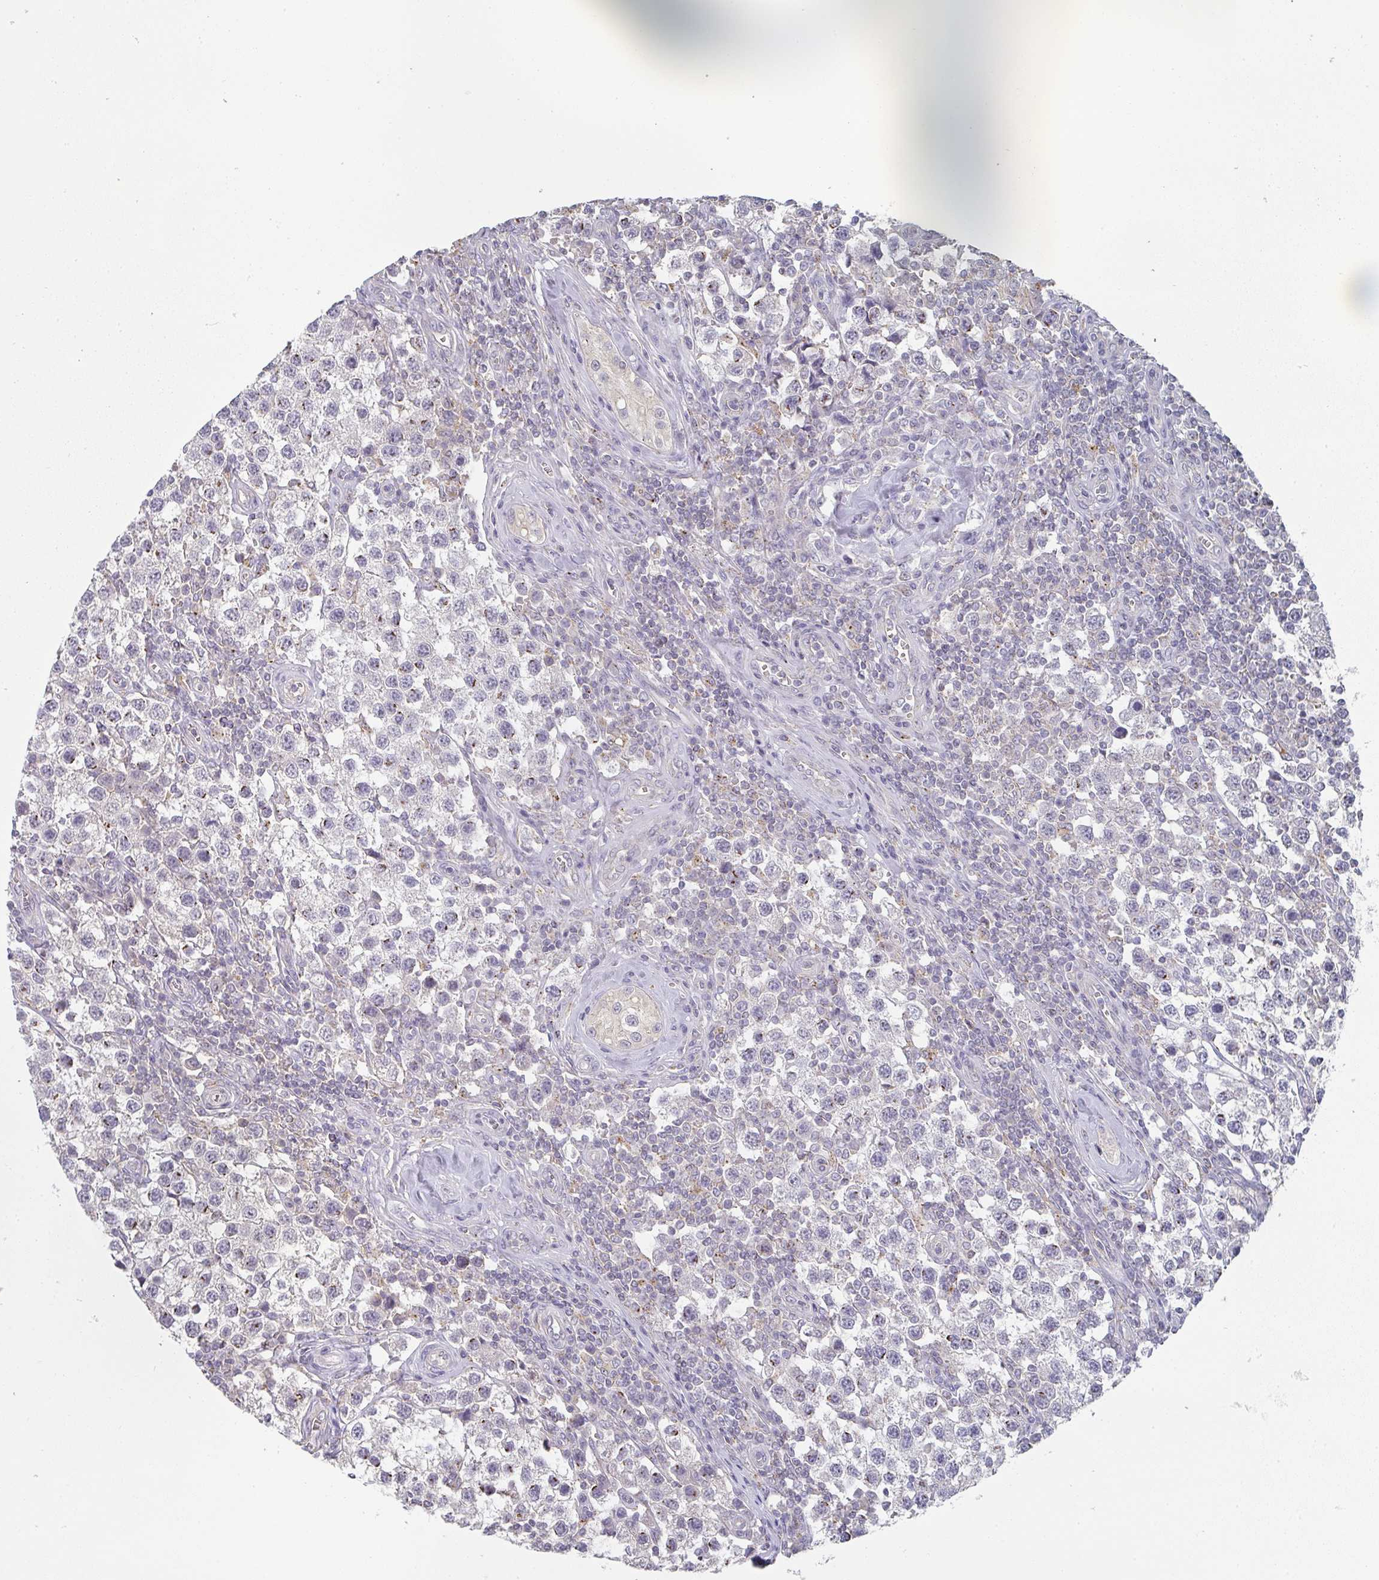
{"staining": {"intensity": "moderate", "quantity": "<25%", "location": "cytoplasmic/membranous"}, "tissue": "testis cancer", "cell_type": "Tumor cells", "image_type": "cancer", "snomed": [{"axis": "morphology", "description": "Seminoma, NOS"}, {"axis": "topography", "description": "Testis"}], "caption": "Testis cancer stained with immunohistochemistry (IHC) exhibits moderate cytoplasmic/membranous positivity in about <25% of tumor cells. Nuclei are stained in blue.", "gene": "CHMP5", "patient": {"sex": "male", "age": 34}}